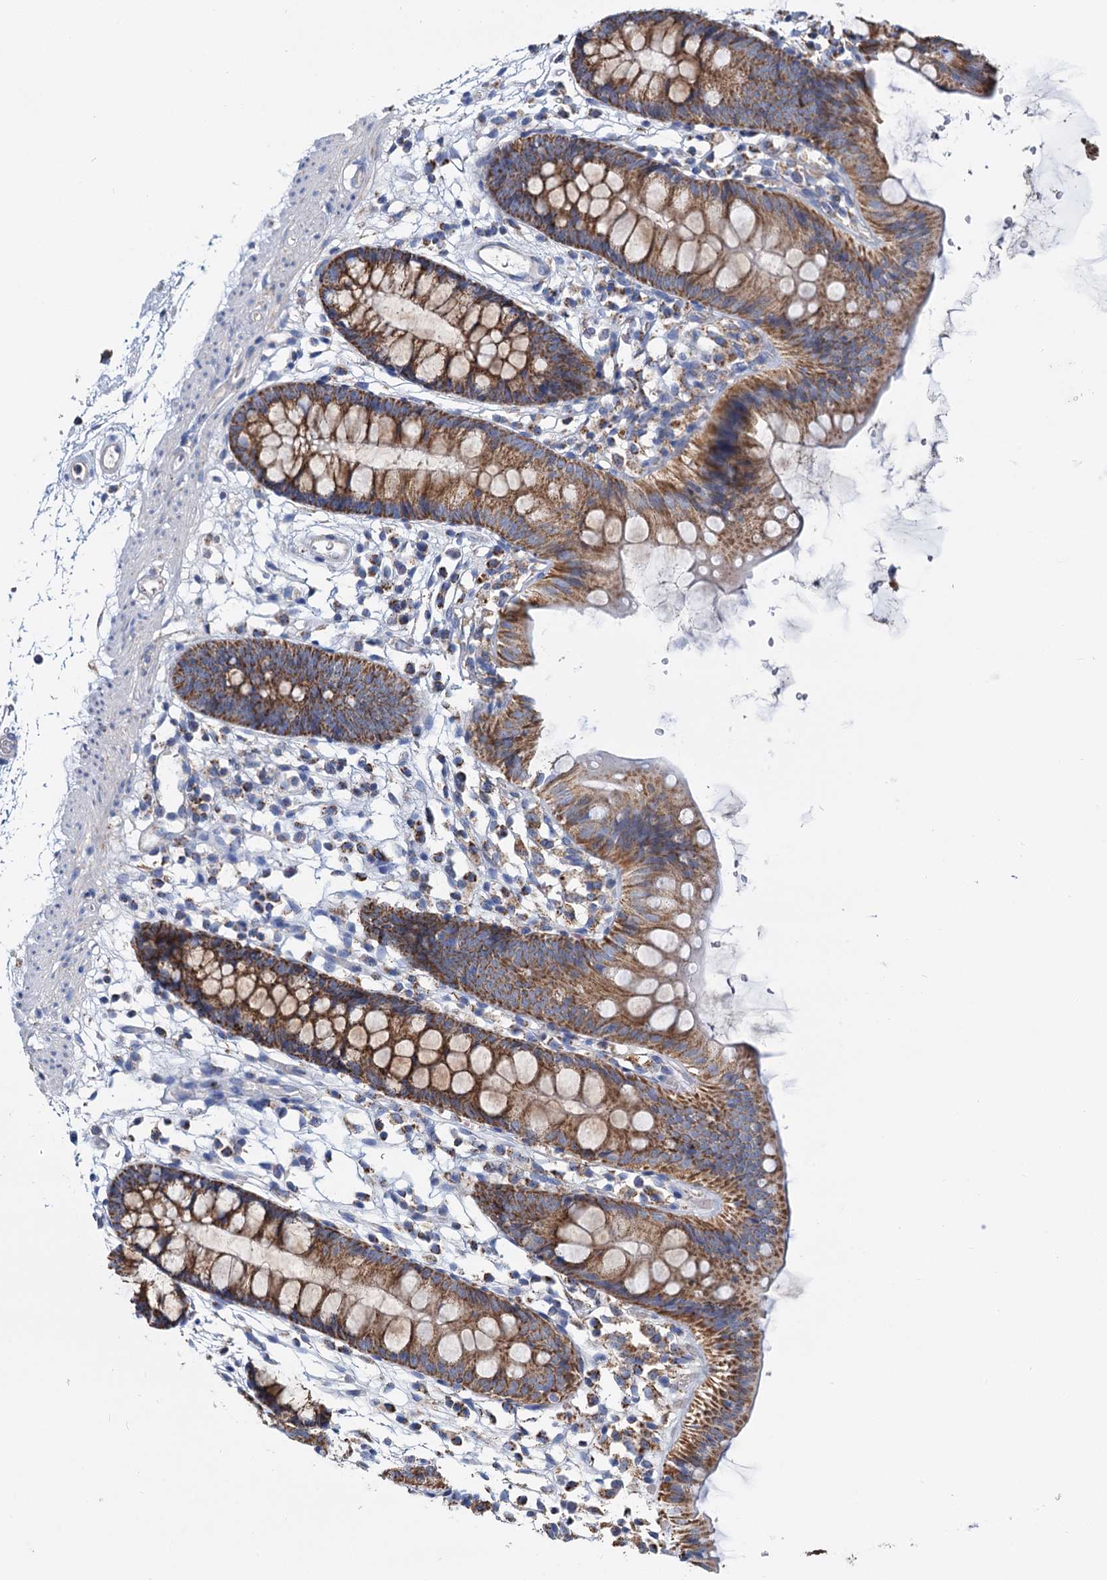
{"staining": {"intensity": "moderate", "quantity": "<25%", "location": "cytoplasmic/membranous"}, "tissue": "colon", "cell_type": "Endothelial cells", "image_type": "normal", "snomed": [{"axis": "morphology", "description": "Normal tissue, NOS"}, {"axis": "topography", "description": "Colon"}], "caption": "A brown stain labels moderate cytoplasmic/membranous expression of a protein in endothelial cells of benign human colon. Using DAB (3,3'-diaminobenzidine) (brown) and hematoxylin (blue) stains, captured at high magnification using brightfield microscopy.", "gene": "CCP110", "patient": {"sex": "male", "age": 56}}